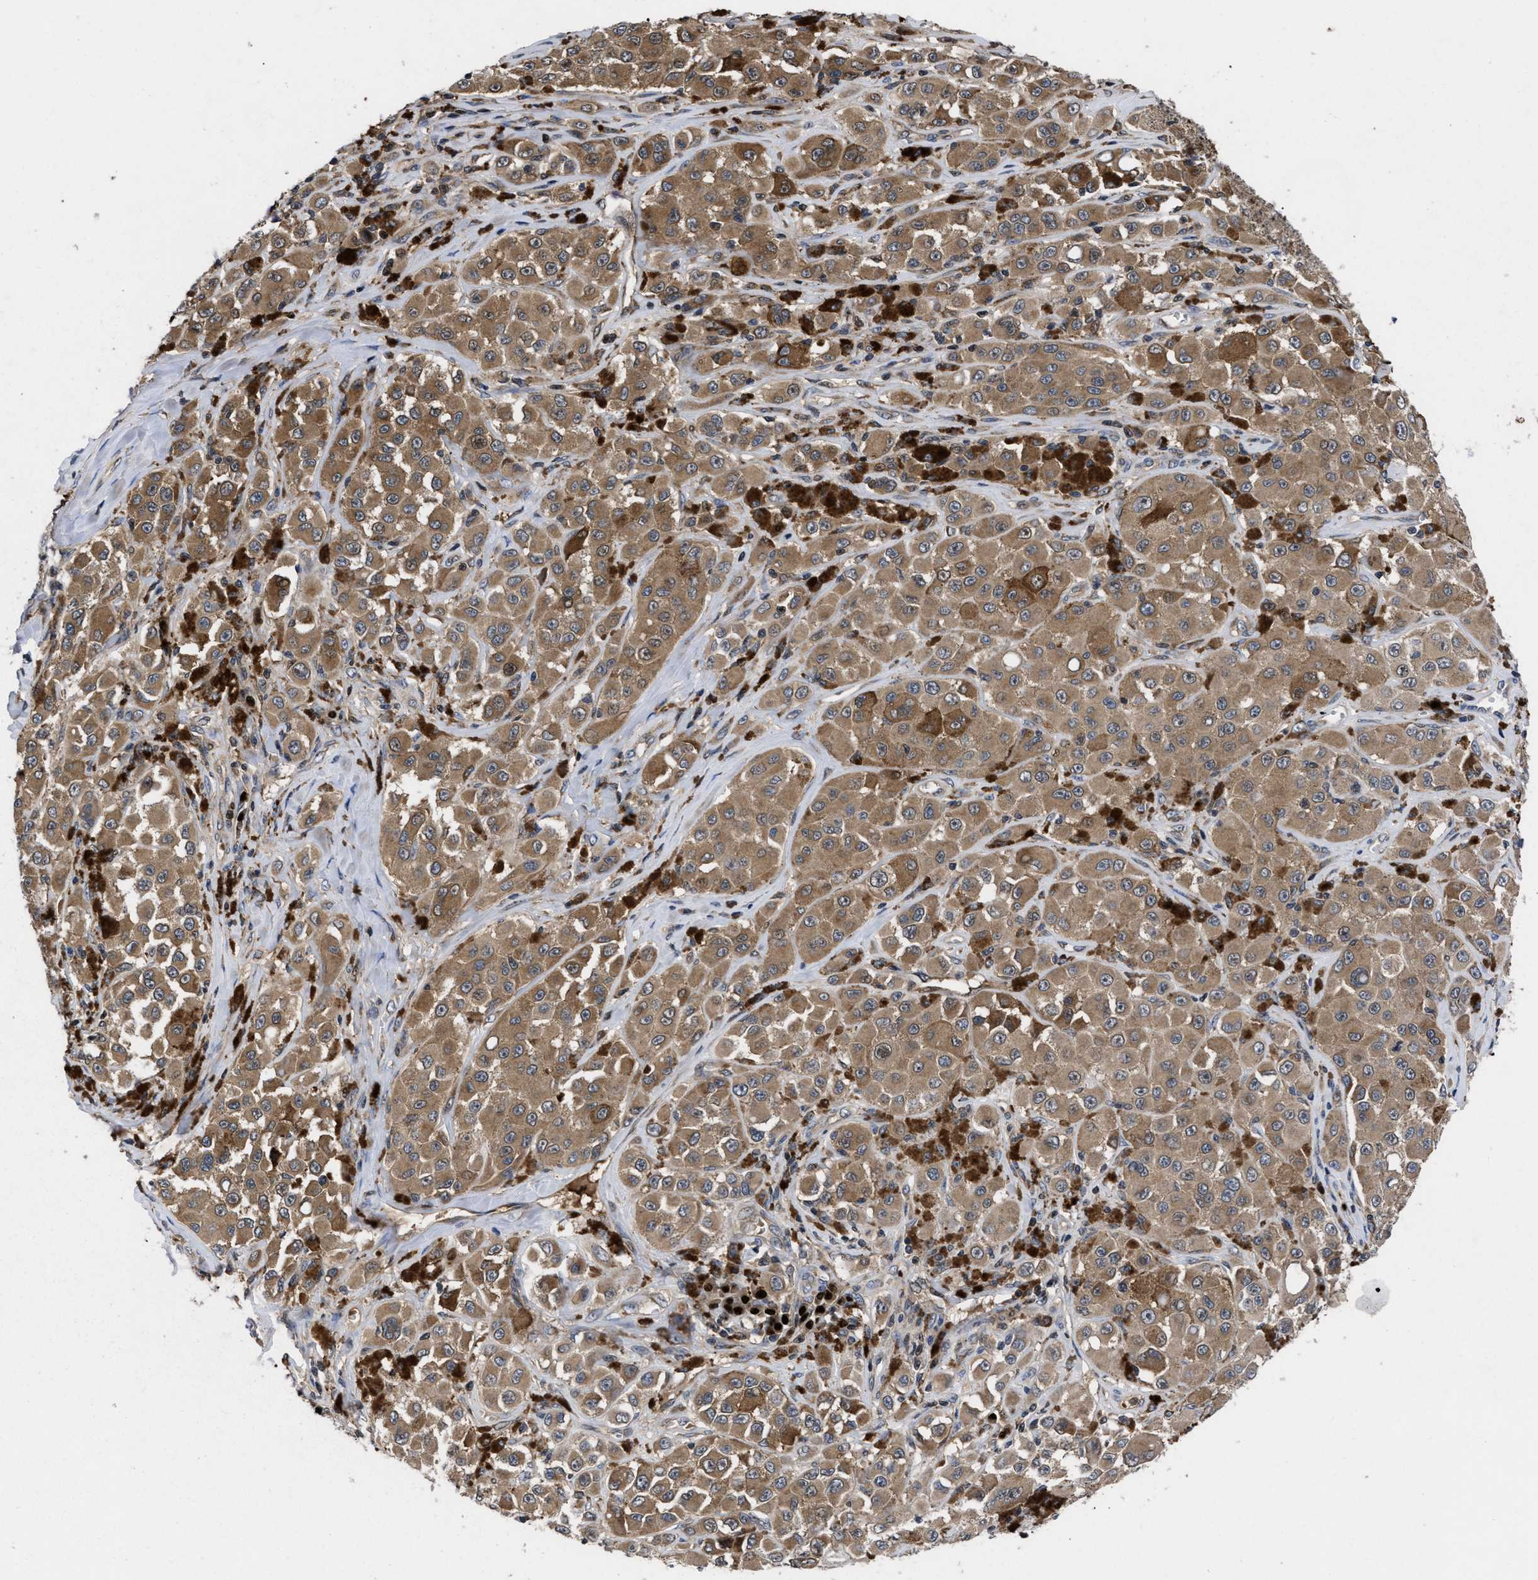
{"staining": {"intensity": "moderate", "quantity": ">75%", "location": "cytoplasmic/membranous"}, "tissue": "melanoma", "cell_type": "Tumor cells", "image_type": "cancer", "snomed": [{"axis": "morphology", "description": "Malignant melanoma, NOS"}, {"axis": "topography", "description": "Skin"}], "caption": "High-power microscopy captured an immunohistochemistry (IHC) photomicrograph of melanoma, revealing moderate cytoplasmic/membranous staining in about >75% of tumor cells.", "gene": "FAM200A", "patient": {"sex": "male", "age": 84}}